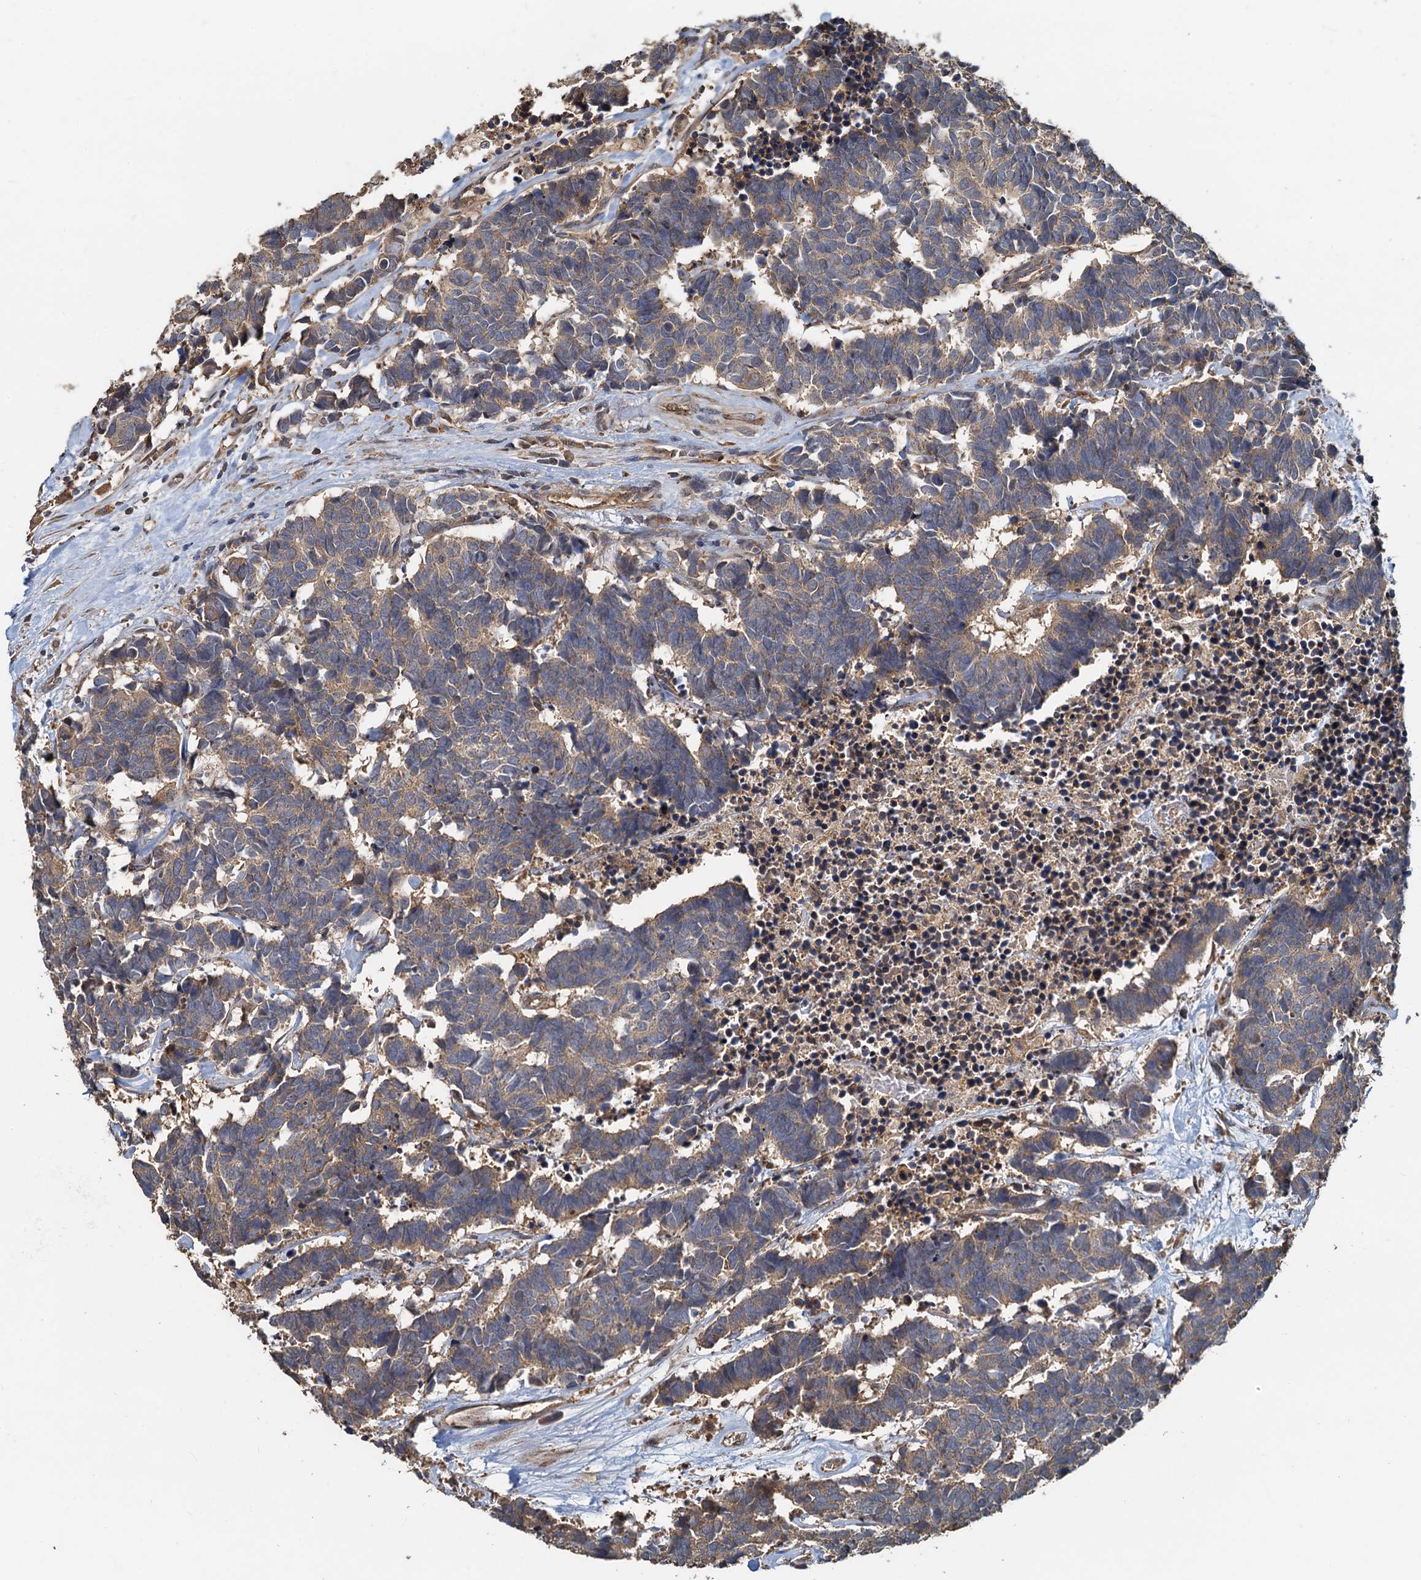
{"staining": {"intensity": "moderate", "quantity": ">75%", "location": "cytoplasmic/membranous"}, "tissue": "carcinoid", "cell_type": "Tumor cells", "image_type": "cancer", "snomed": [{"axis": "morphology", "description": "Carcinoma, NOS"}, {"axis": "morphology", "description": "Carcinoid, malignant, NOS"}, {"axis": "topography", "description": "Urinary bladder"}], "caption": "Protein expression analysis of human carcinoid reveals moderate cytoplasmic/membranous positivity in about >75% of tumor cells. The protein is stained brown, and the nuclei are stained in blue (DAB IHC with brightfield microscopy, high magnification).", "gene": "HYI", "patient": {"sex": "male", "age": 57}}